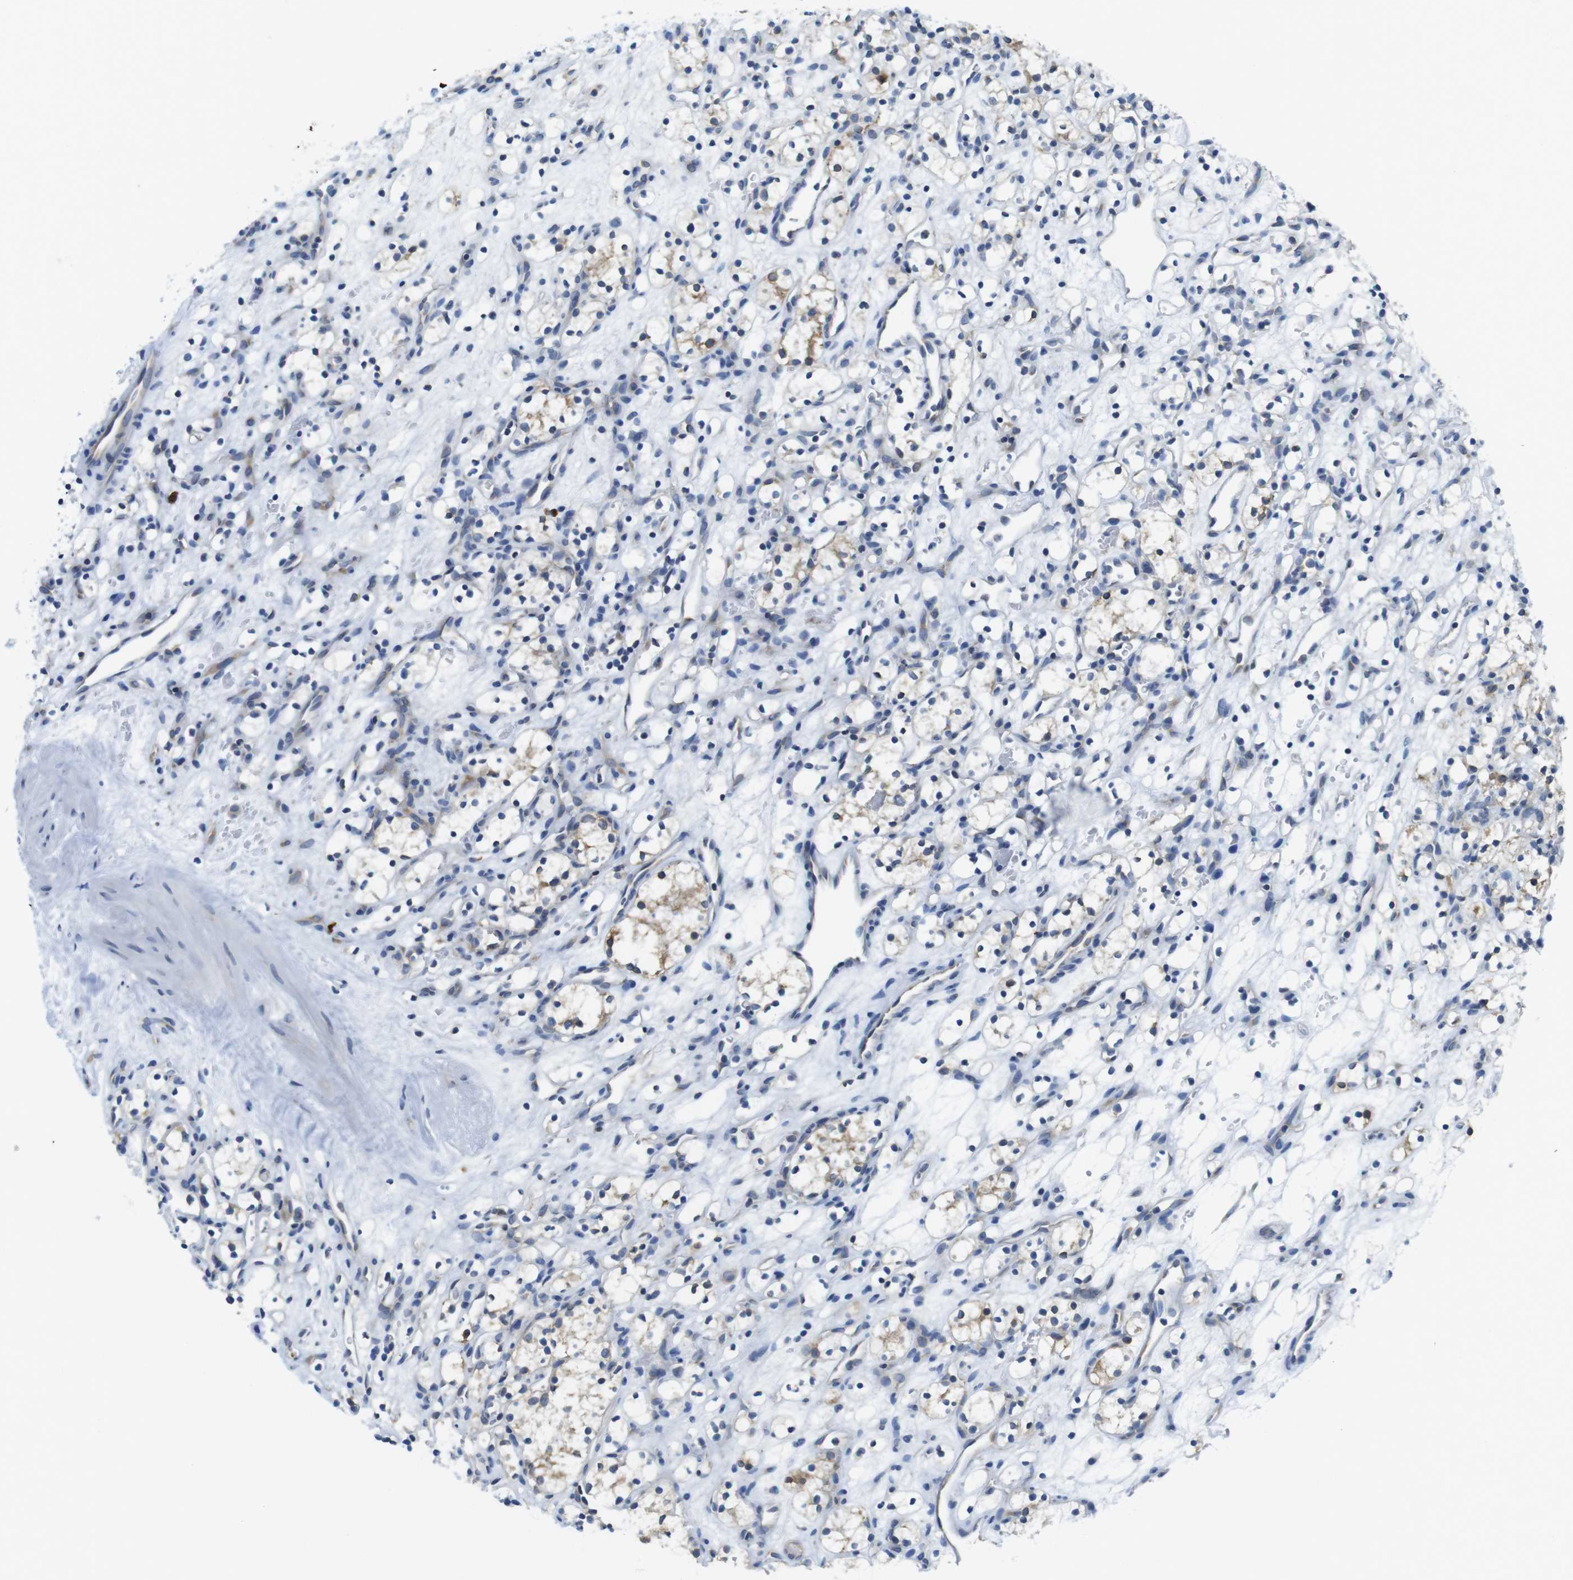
{"staining": {"intensity": "weak", "quantity": "25%-75%", "location": "cytoplasmic/membranous"}, "tissue": "renal cancer", "cell_type": "Tumor cells", "image_type": "cancer", "snomed": [{"axis": "morphology", "description": "Adenocarcinoma, NOS"}, {"axis": "topography", "description": "Kidney"}], "caption": "A brown stain highlights weak cytoplasmic/membranous expression of a protein in renal cancer (adenocarcinoma) tumor cells.", "gene": "CLPTM1L", "patient": {"sex": "female", "age": 60}}